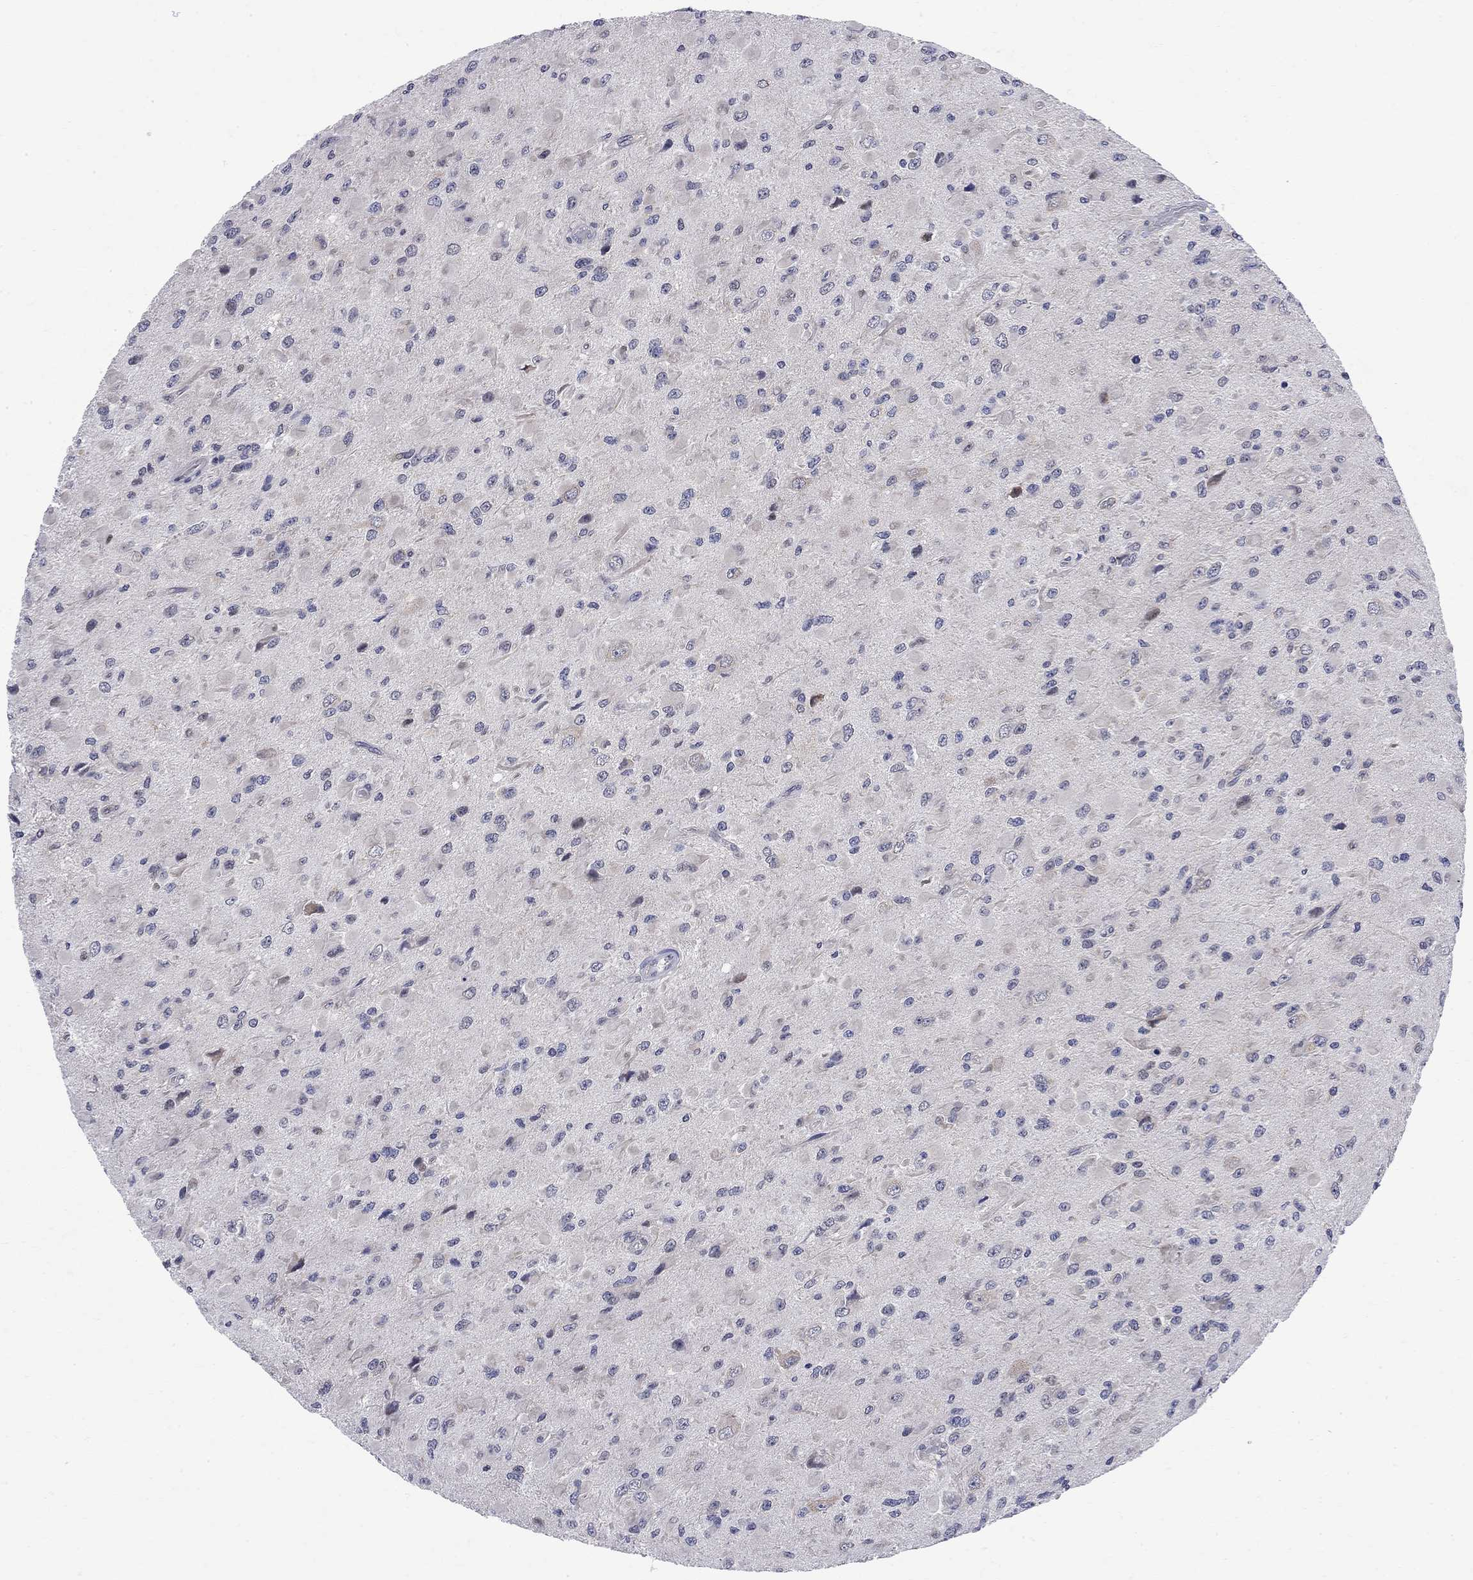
{"staining": {"intensity": "negative", "quantity": "none", "location": "none"}, "tissue": "glioma", "cell_type": "Tumor cells", "image_type": "cancer", "snomed": [{"axis": "morphology", "description": "Glioma, malignant, High grade"}, {"axis": "topography", "description": "Cerebral cortex"}], "caption": "Glioma stained for a protein using immunohistochemistry (IHC) shows no expression tumor cells.", "gene": "GALNT8", "patient": {"sex": "male", "age": 35}}